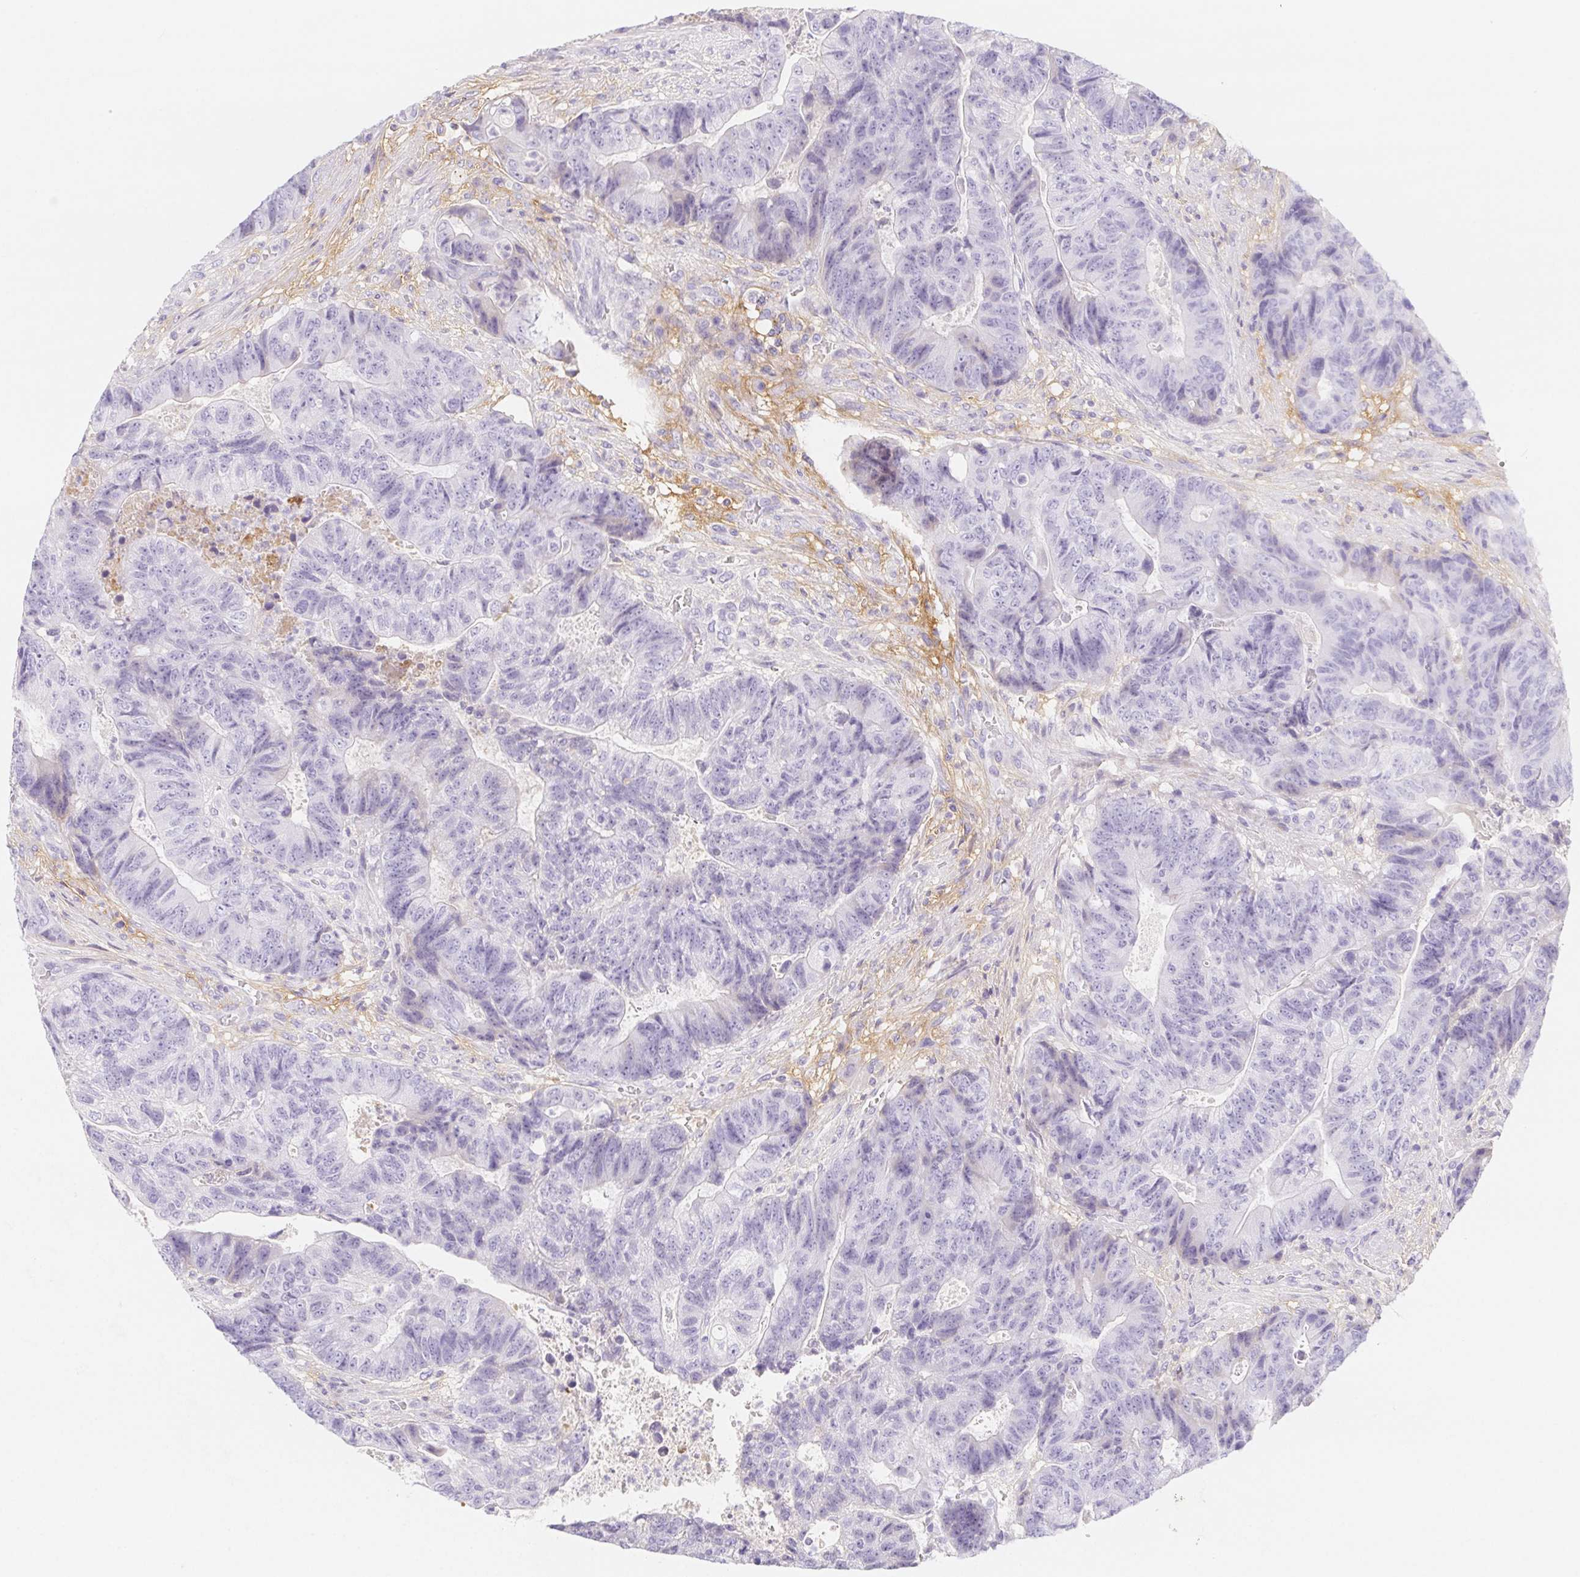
{"staining": {"intensity": "negative", "quantity": "none", "location": "none"}, "tissue": "colorectal cancer", "cell_type": "Tumor cells", "image_type": "cancer", "snomed": [{"axis": "morphology", "description": "Normal tissue, NOS"}, {"axis": "morphology", "description": "Adenocarcinoma, NOS"}, {"axis": "topography", "description": "Colon"}], "caption": "Tumor cells show no significant protein expression in colorectal cancer.", "gene": "ITIH2", "patient": {"sex": "female", "age": 48}}